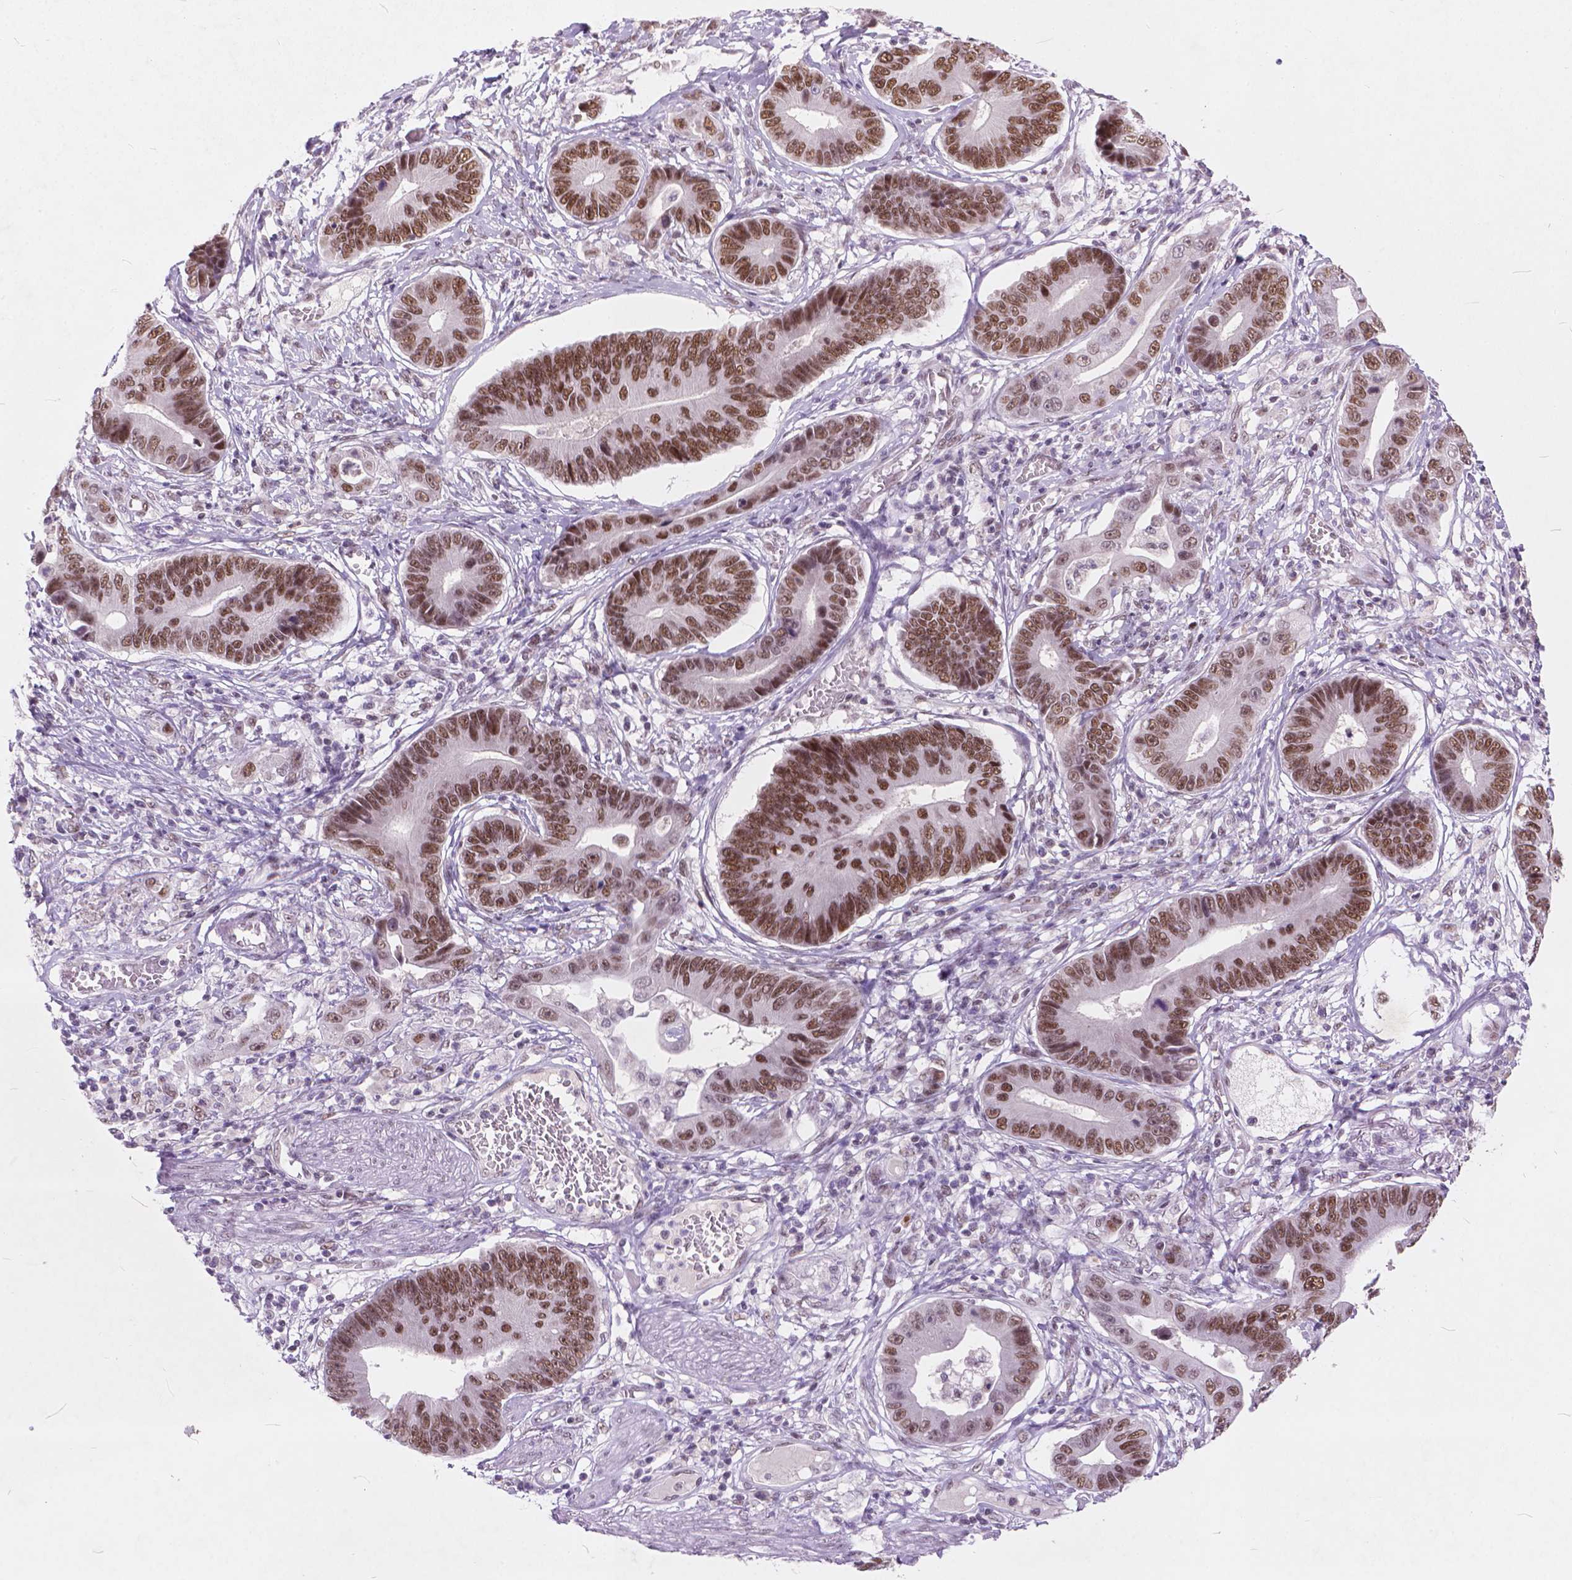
{"staining": {"intensity": "moderate", "quantity": ">75%", "location": "nuclear"}, "tissue": "stomach cancer", "cell_type": "Tumor cells", "image_type": "cancer", "snomed": [{"axis": "morphology", "description": "Adenocarcinoma, NOS"}, {"axis": "topography", "description": "Stomach"}], "caption": "This photomicrograph reveals stomach adenocarcinoma stained with immunohistochemistry (IHC) to label a protein in brown. The nuclear of tumor cells show moderate positivity for the protein. Nuclei are counter-stained blue.", "gene": "FAM53A", "patient": {"sex": "male", "age": 84}}